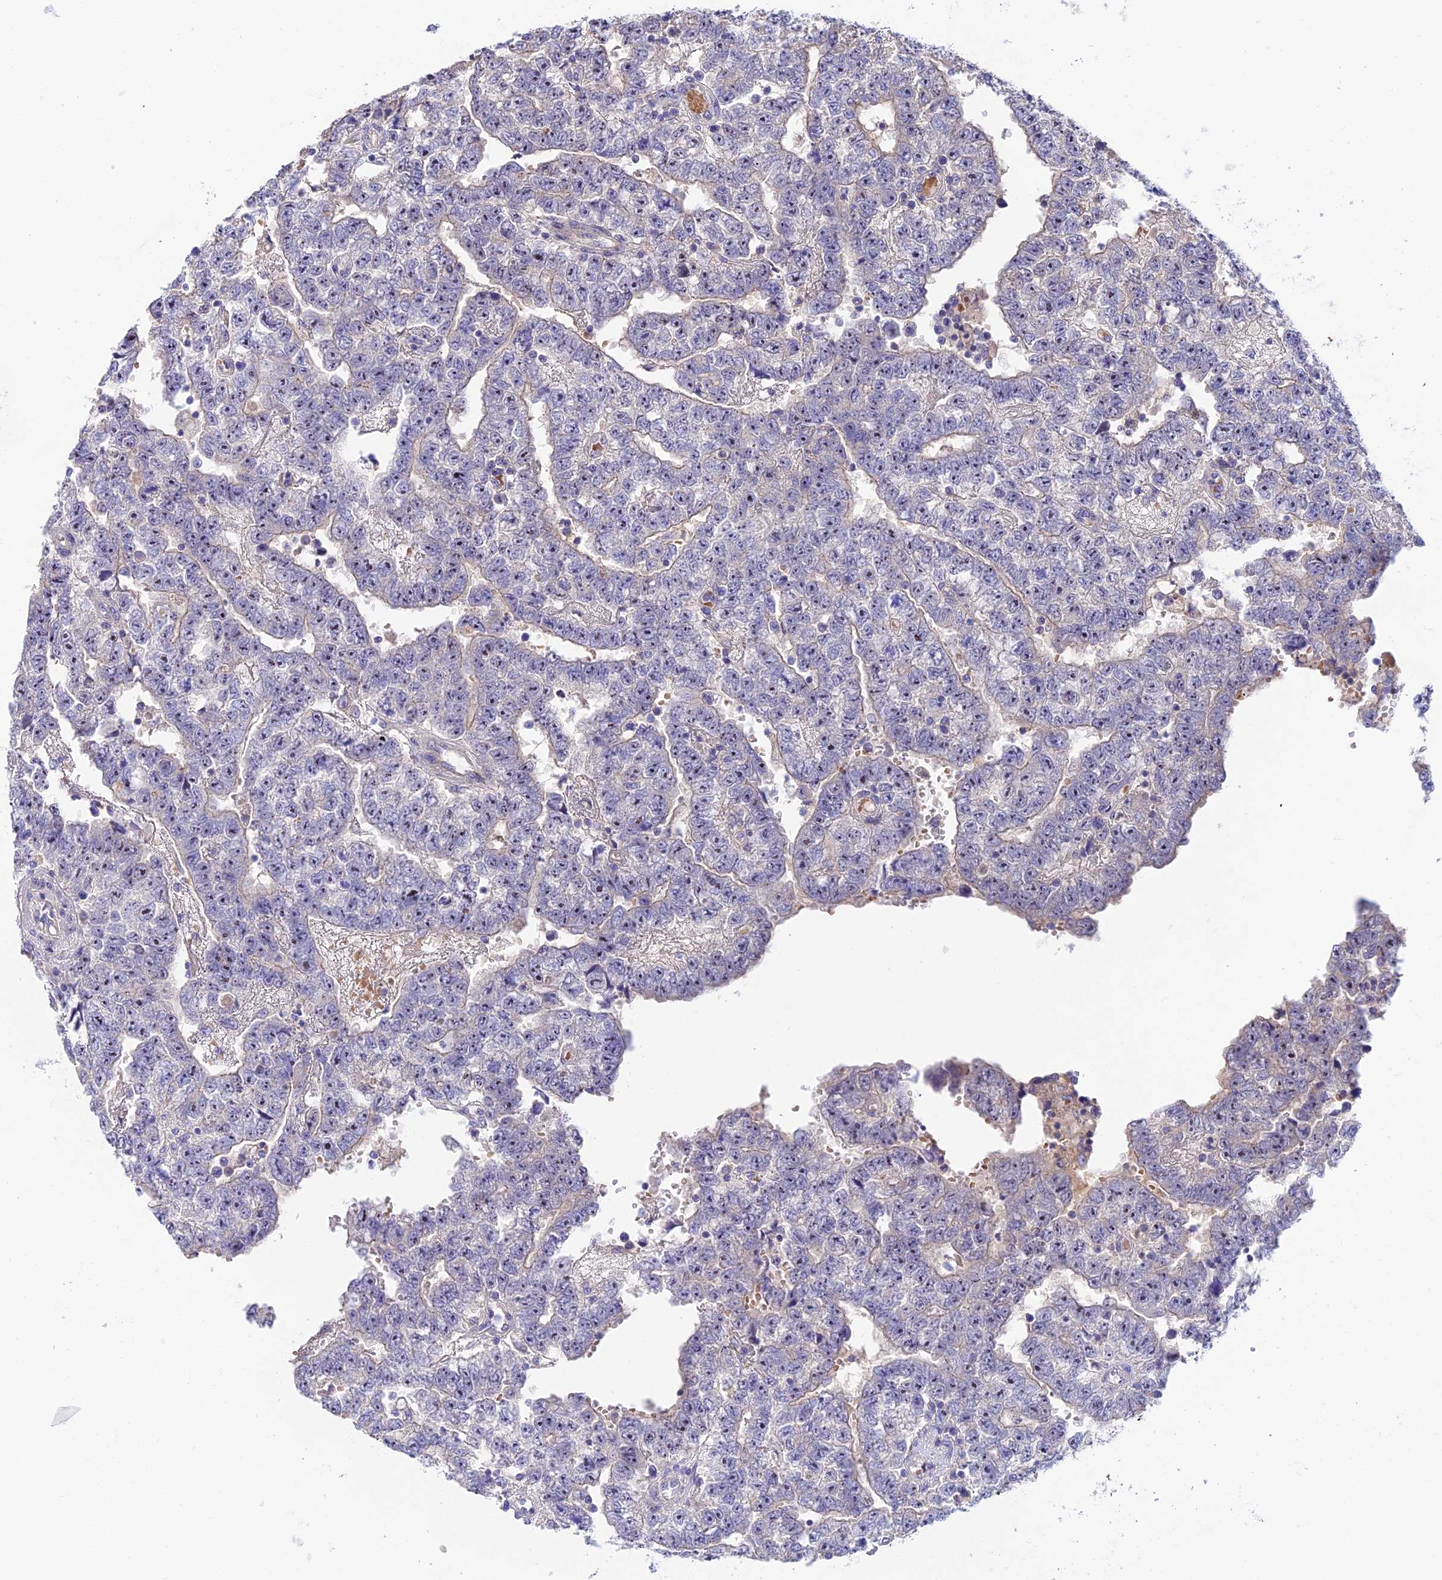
{"staining": {"intensity": "negative", "quantity": "none", "location": "none"}, "tissue": "testis cancer", "cell_type": "Tumor cells", "image_type": "cancer", "snomed": [{"axis": "morphology", "description": "Carcinoma, Embryonal, NOS"}, {"axis": "topography", "description": "Testis"}], "caption": "A high-resolution image shows IHC staining of embryonal carcinoma (testis), which displays no significant staining in tumor cells.", "gene": "DUSP29", "patient": {"sex": "male", "age": 25}}